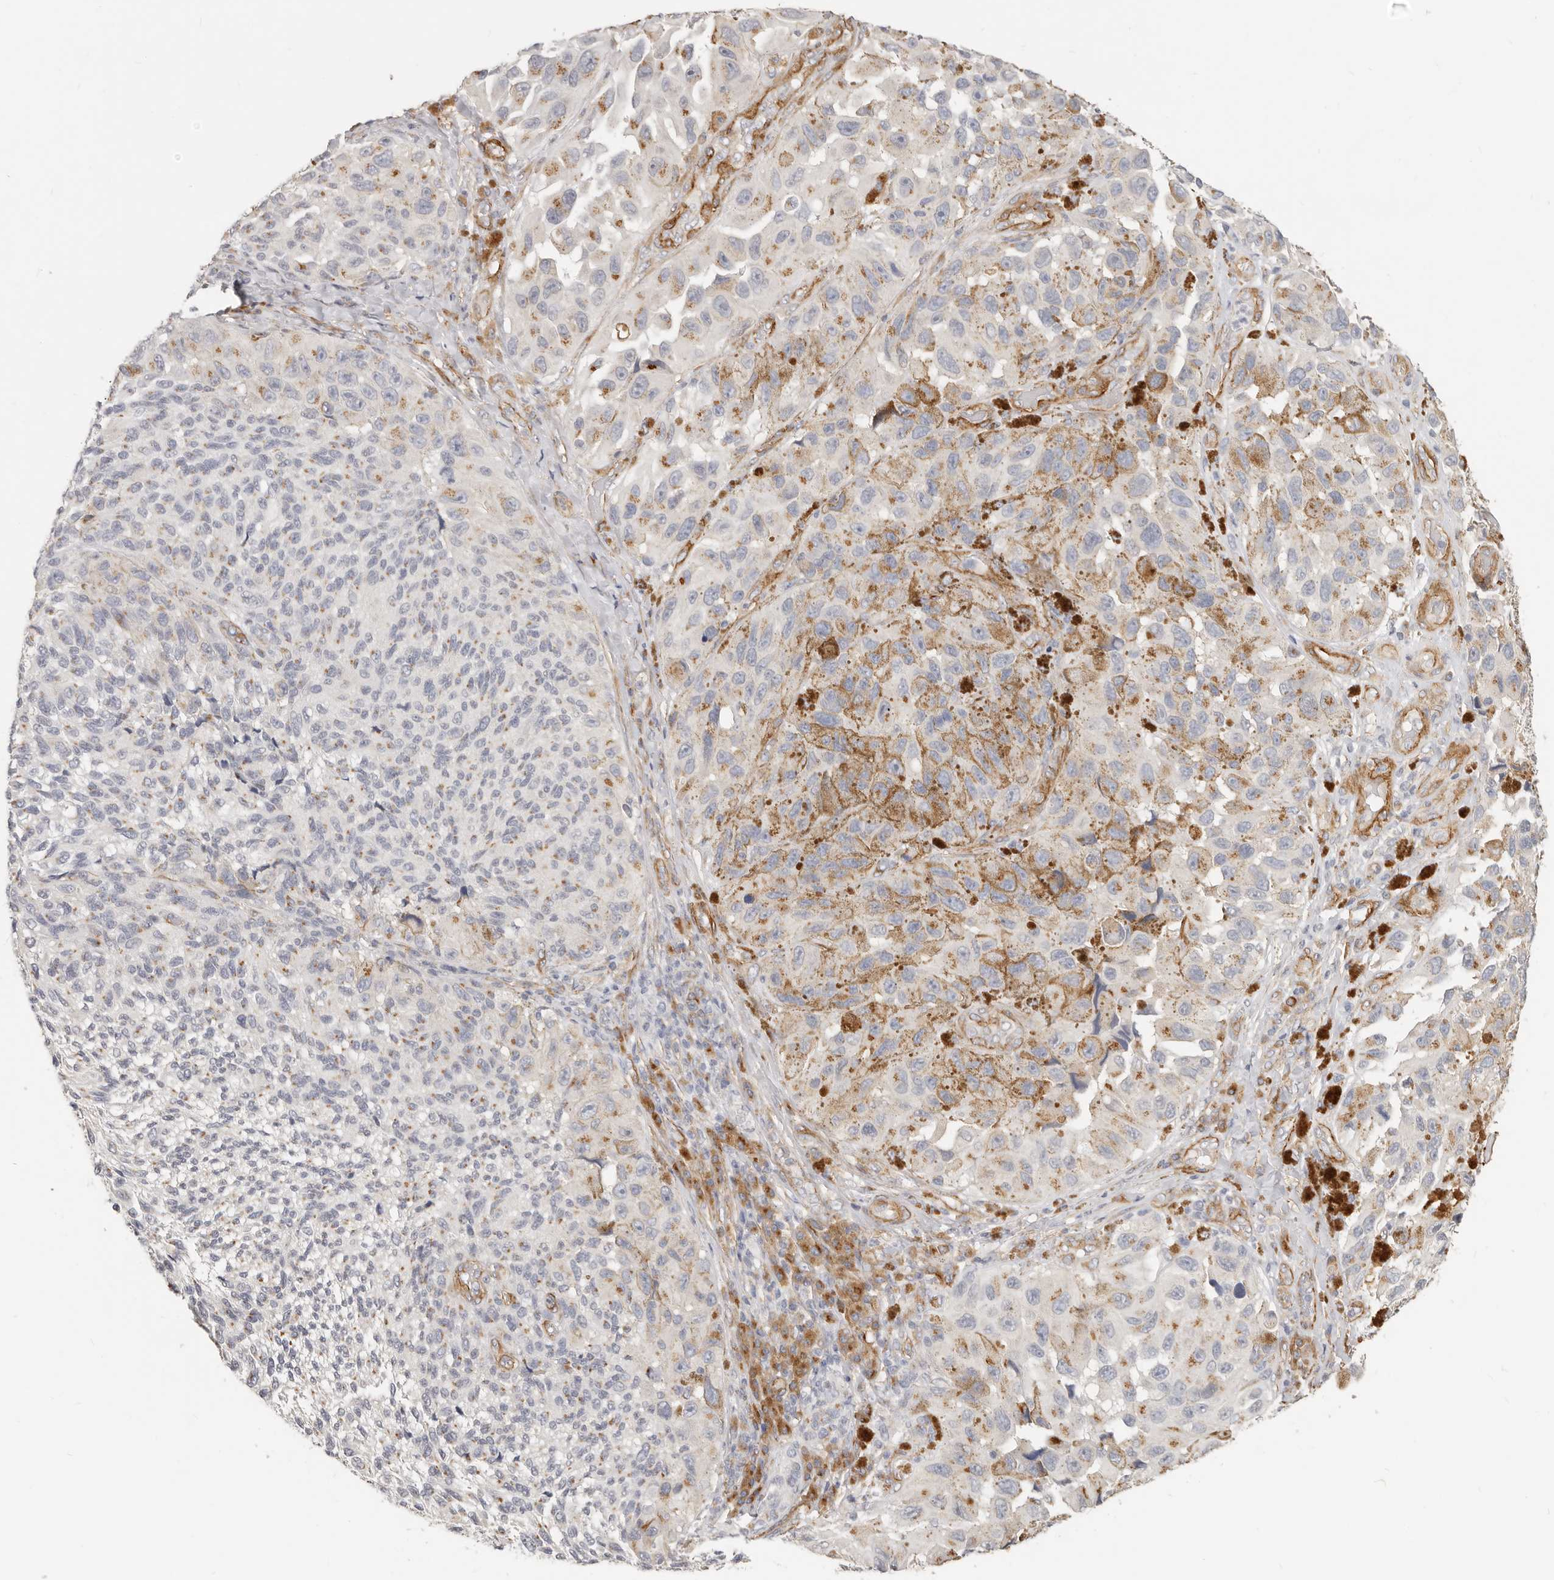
{"staining": {"intensity": "moderate", "quantity": "25%-75%", "location": "cytoplasmic/membranous"}, "tissue": "melanoma", "cell_type": "Tumor cells", "image_type": "cancer", "snomed": [{"axis": "morphology", "description": "Malignant melanoma, NOS"}, {"axis": "topography", "description": "Skin"}], "caption": "Brown immunohistochemical staining in human melanoma displays moderate cytoplasmic/membranous staining in about 25%-75% of tumor cells.", "gene": "RABAC1", "patient": {"sex": "female", "age": 73}}